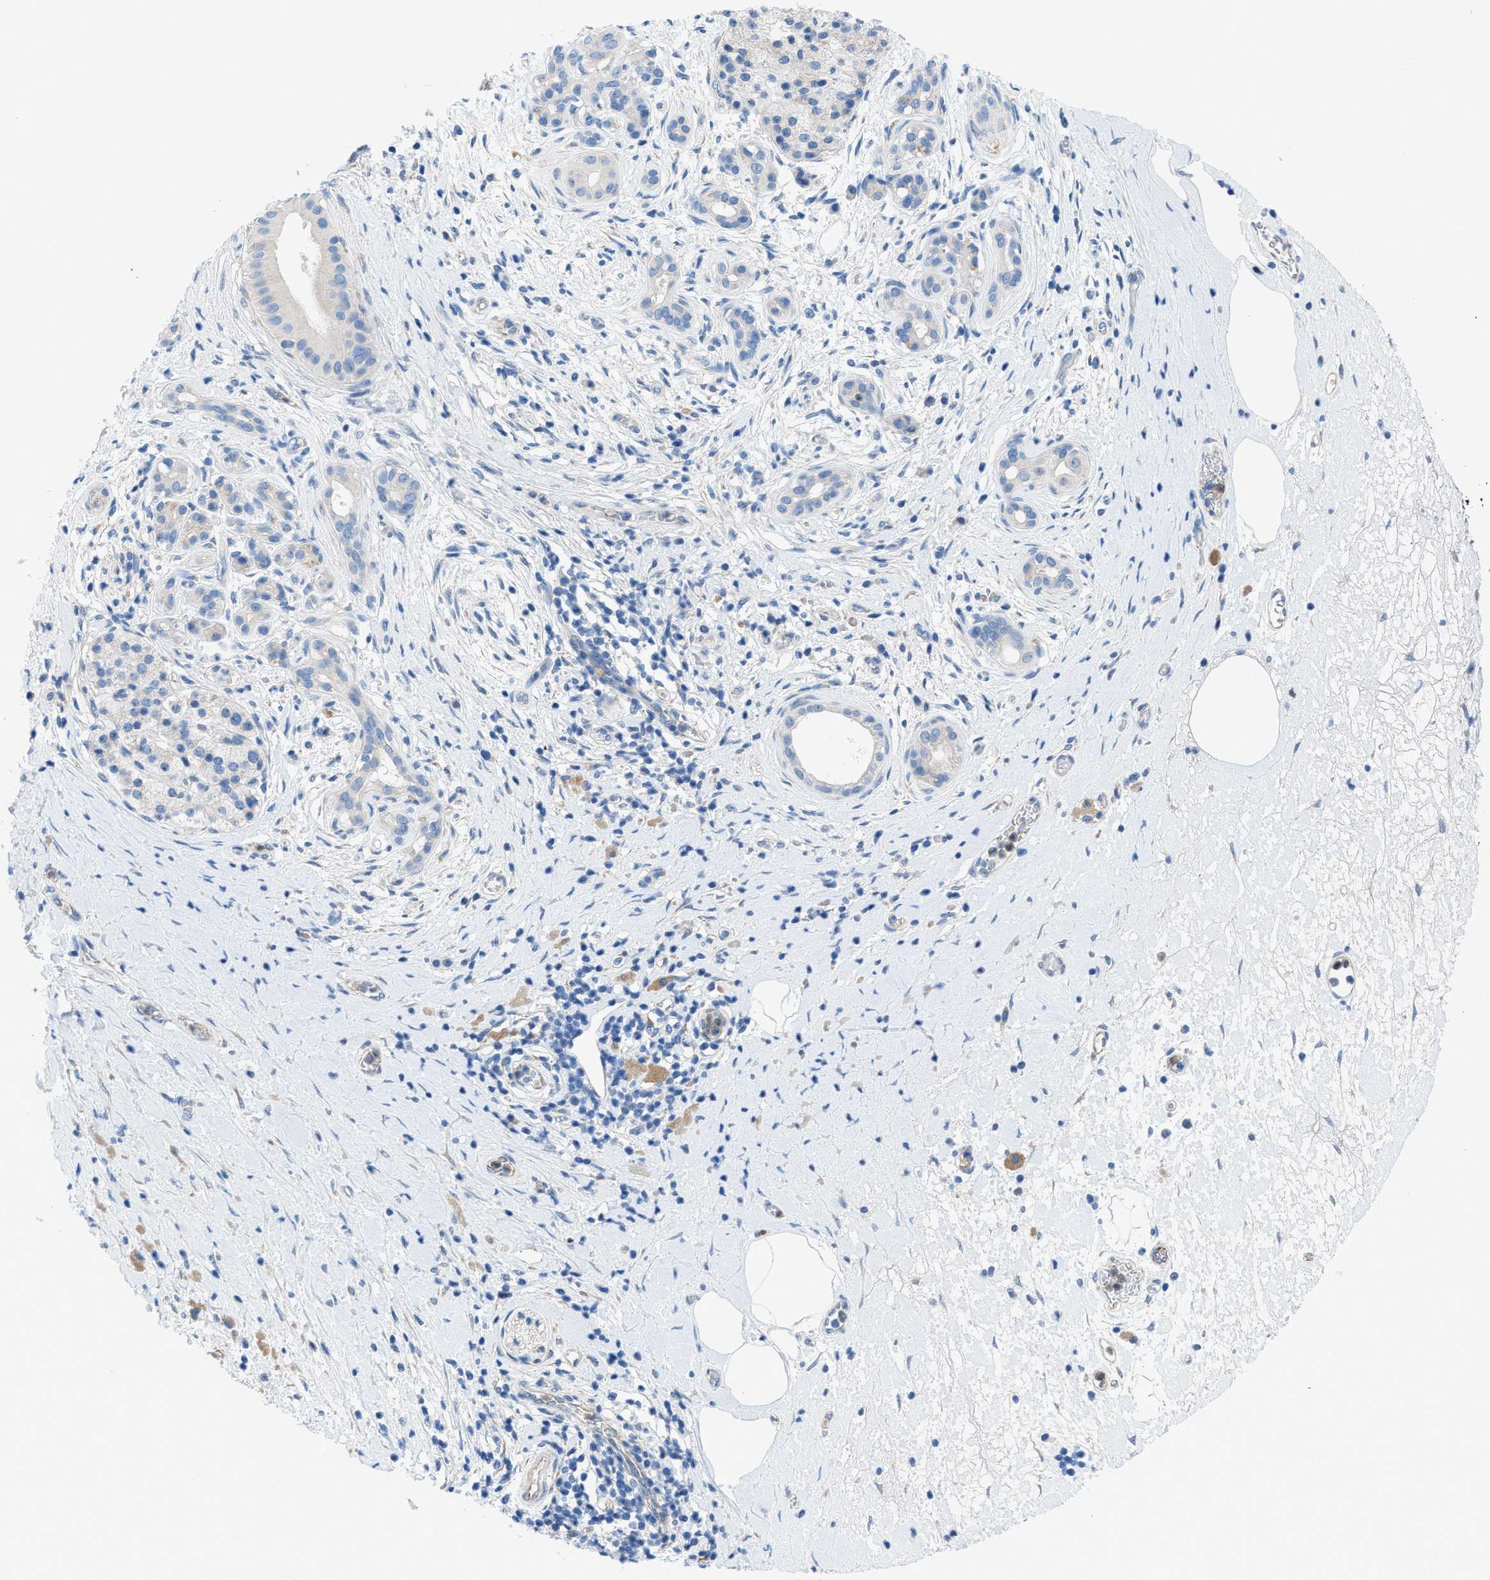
{"staining": {"intensity": "negative", "quantity": "none", "location": "none"}, "tissue": "pancreatic cancer", "cell_type": "Tumor cells", "image_type": "cancer", "snomed": [{"axis": "morphology", "description": "Adenocarcinoma, NOS"}, {"axis": "topography", "description": "Pancreas"}], "caption": "A high-resolution photomicrograph shows immunohistochemistry staining of pancreatic cancer, which displays no significant positivity in tumor cells.", "gene": "ITPR1", "patient": {"sex": "male", "age": 55}}